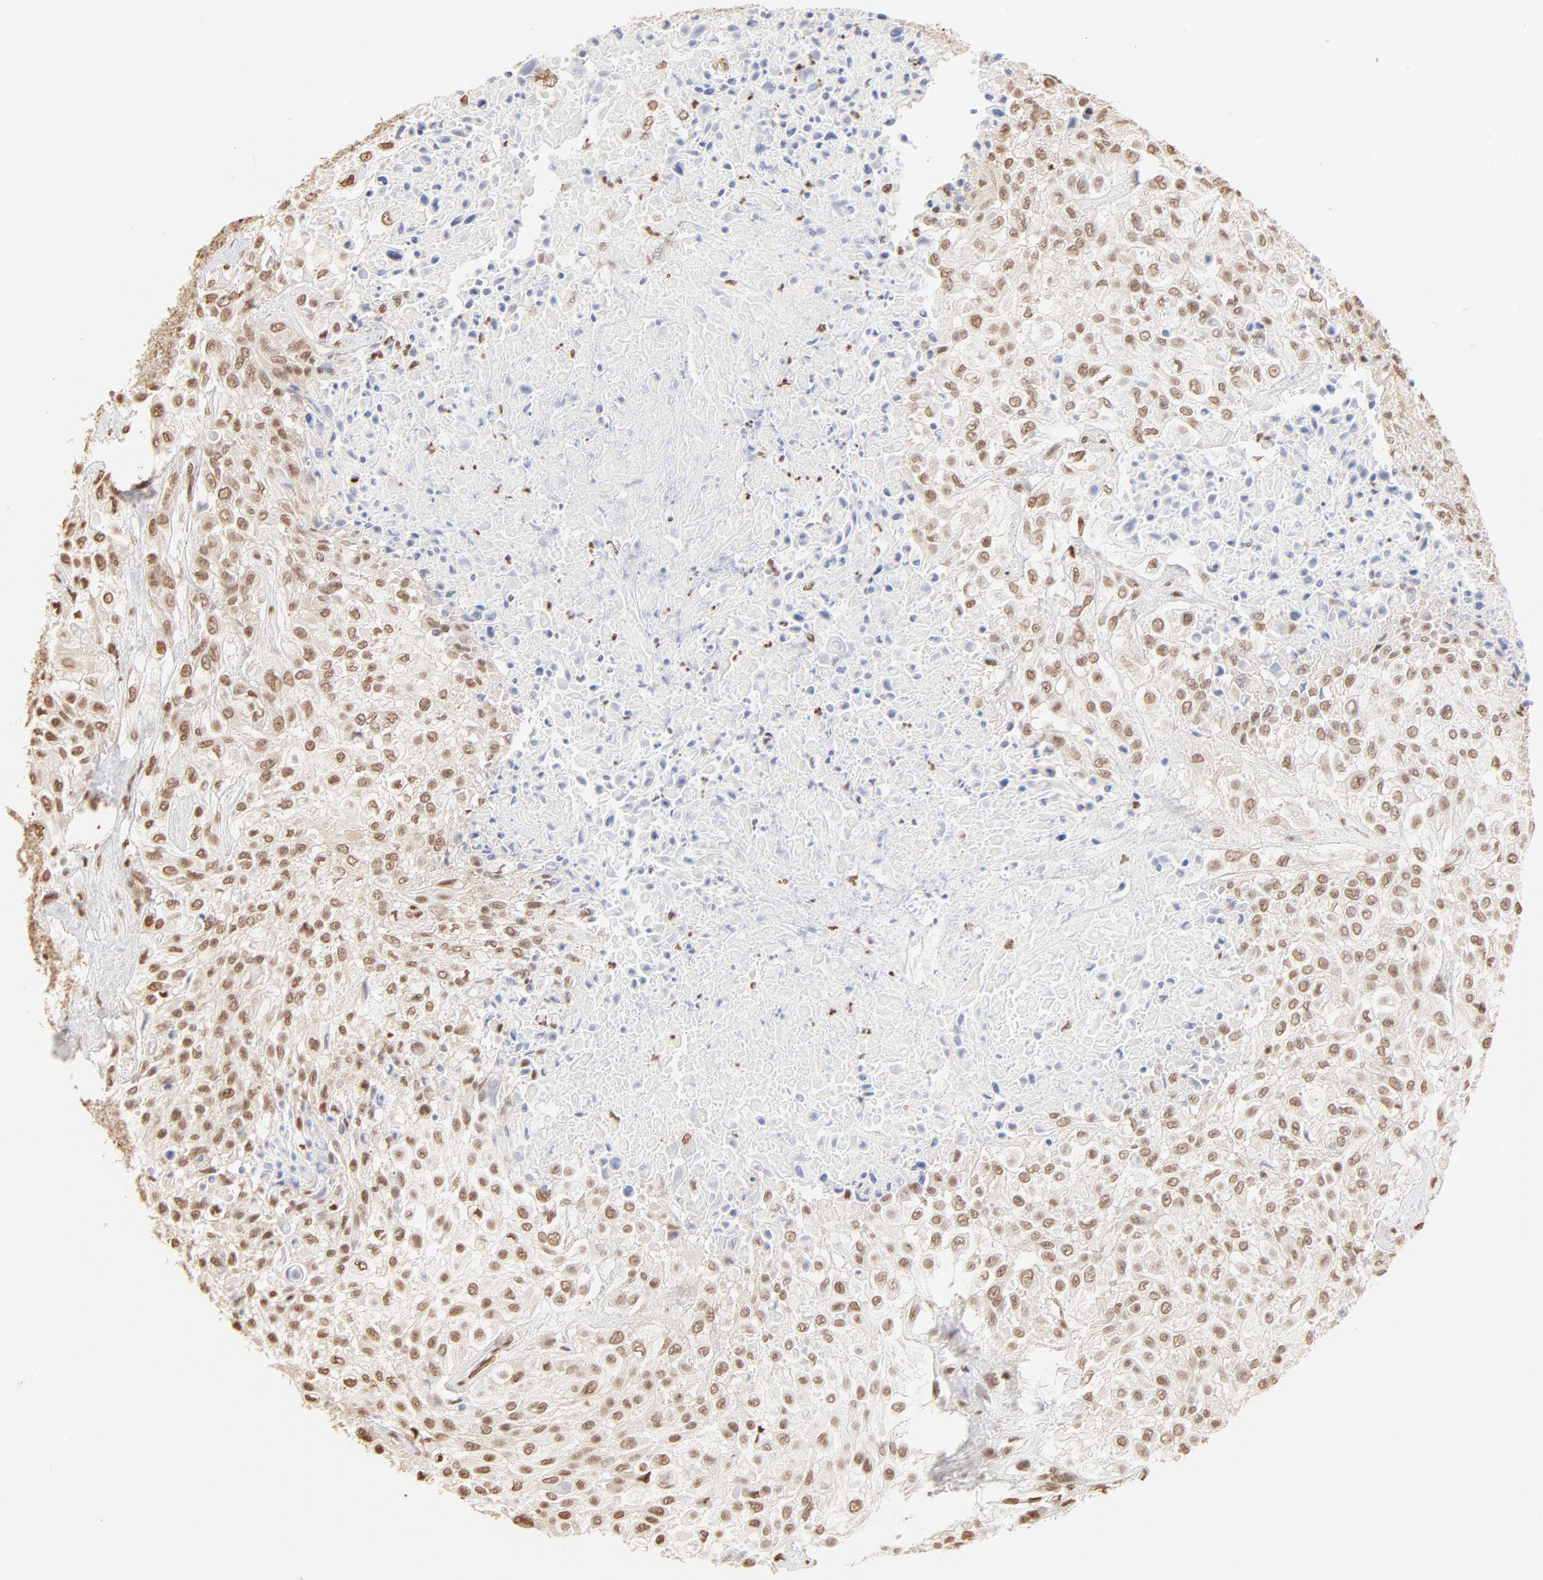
{"staining": {"intensity": "moderate", "quantity": ">75%", "location": "cytoplasmic/membranous,nuclear"}, "tissue": "urothelial cancer", "cell_type": "Tumor cells", "image_type": "cancer", "snomed": [{"axis": "morphology", "description": "Urothelial carcinoma, High grade"}, {"axis": "topography", "description": "Urinary bladder"}], "caption": "Urothelial carcinoma (high-grade) was stained to show a protein in brown. There is medium levels of moderate cytoplasmic/membranous and nuclear staining in about >75% of tumor cells.", "gene": "ZNF540", "patient": {"sex": "male", "age": 57}}